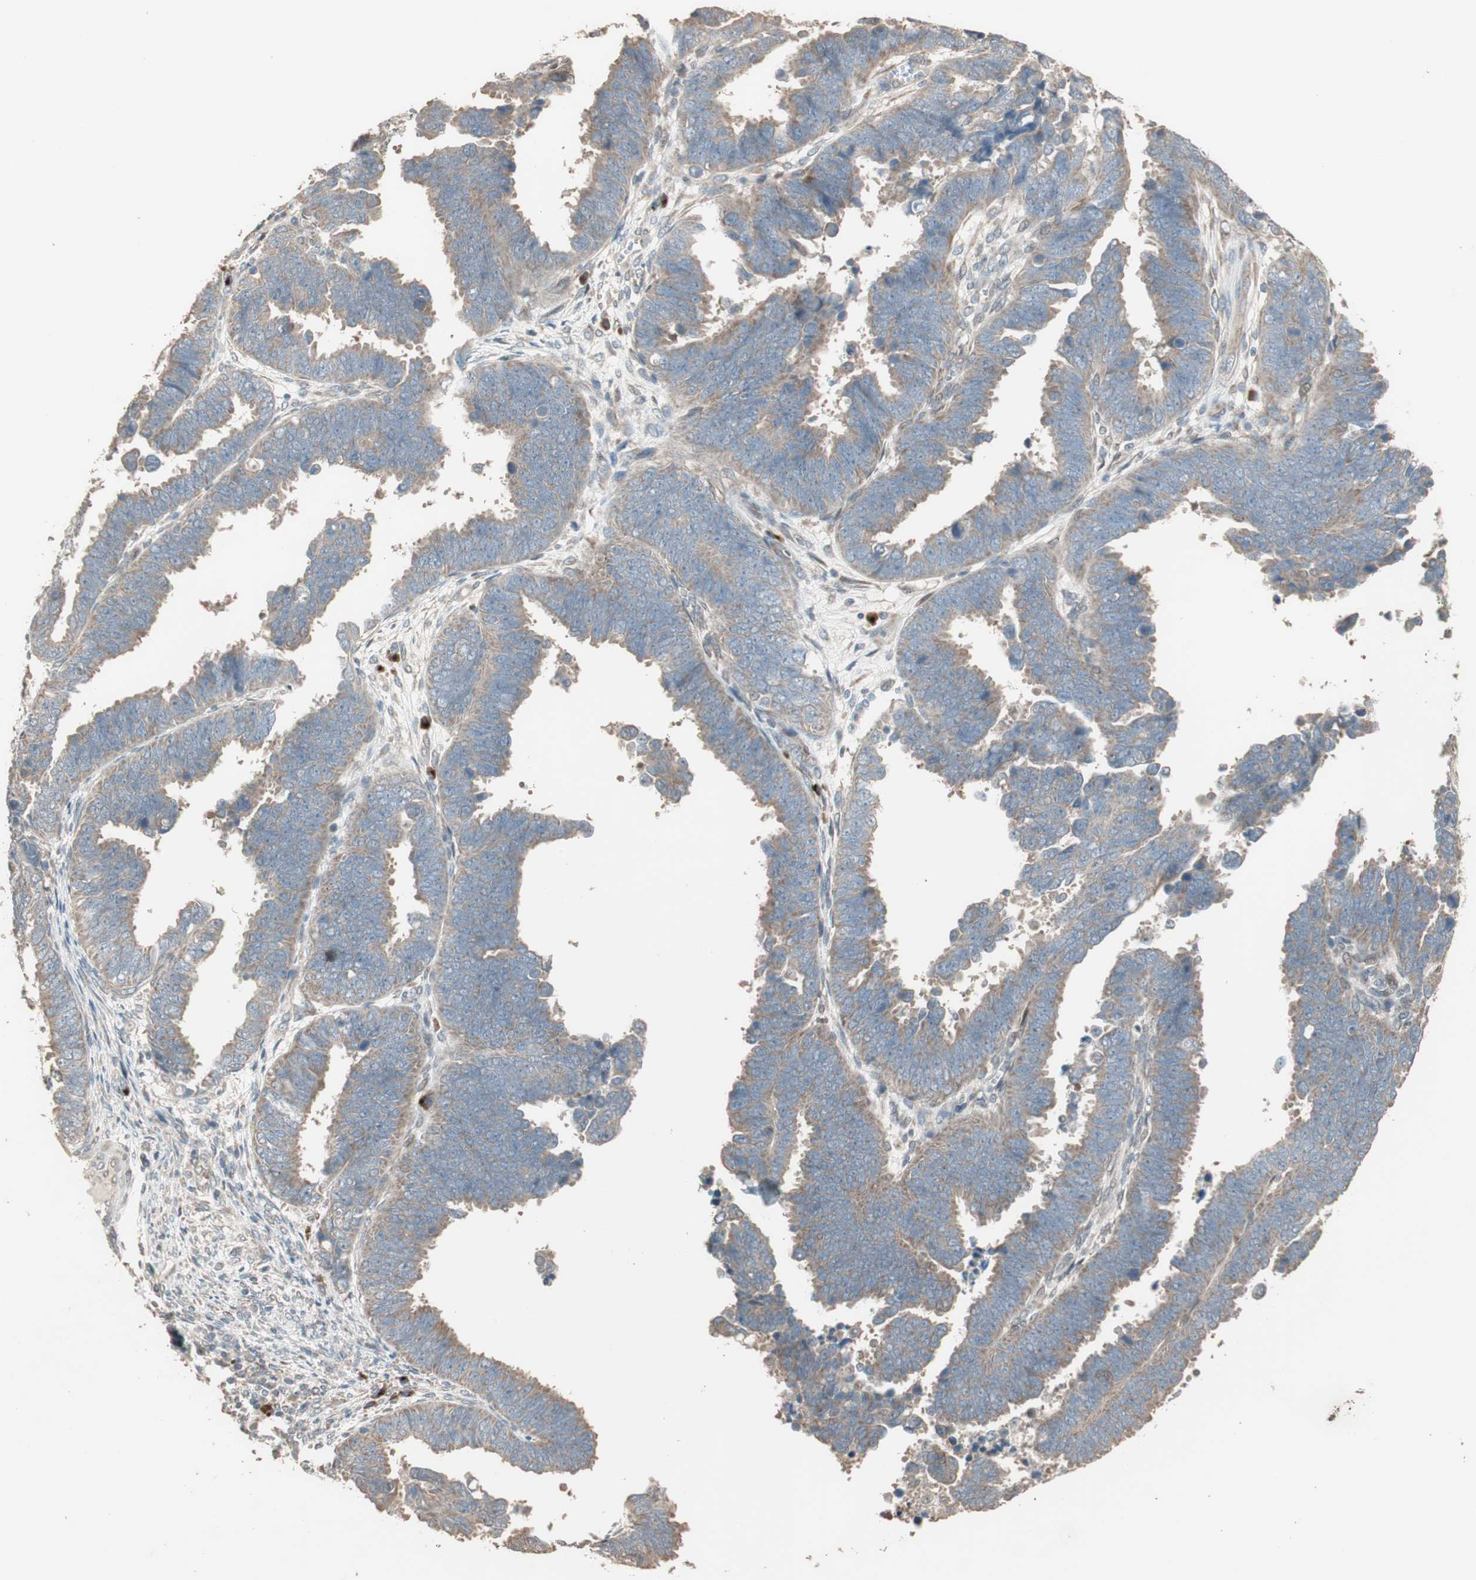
{"staining": {"intensity": "moderate", "quantity": ">75%", "location": "cytoplasmic/membranous"}, "tissue": "endometrial cancer", "cell_type": "Tumor cells", "image_type": "cancer", "snomed": [{"axis": "morphology", "description": "Adenocarcinoma, NOS"}, {"axis": "topography", "description": "Endometrium"}], "caption": "Immunohistochemistry (IHC) image of neoplastic tissue: human endometrial adenocarcinoma stained using immunohistochemistry (IHC) displays medium levels of moderate protein expression localized specifically in the cytoplasmic/membranous of tumor cells, appearing as a cytoplasmic/membranous brown color.", "gene": "RARRES1", "patient": {"sex": "female", "age": 75}}